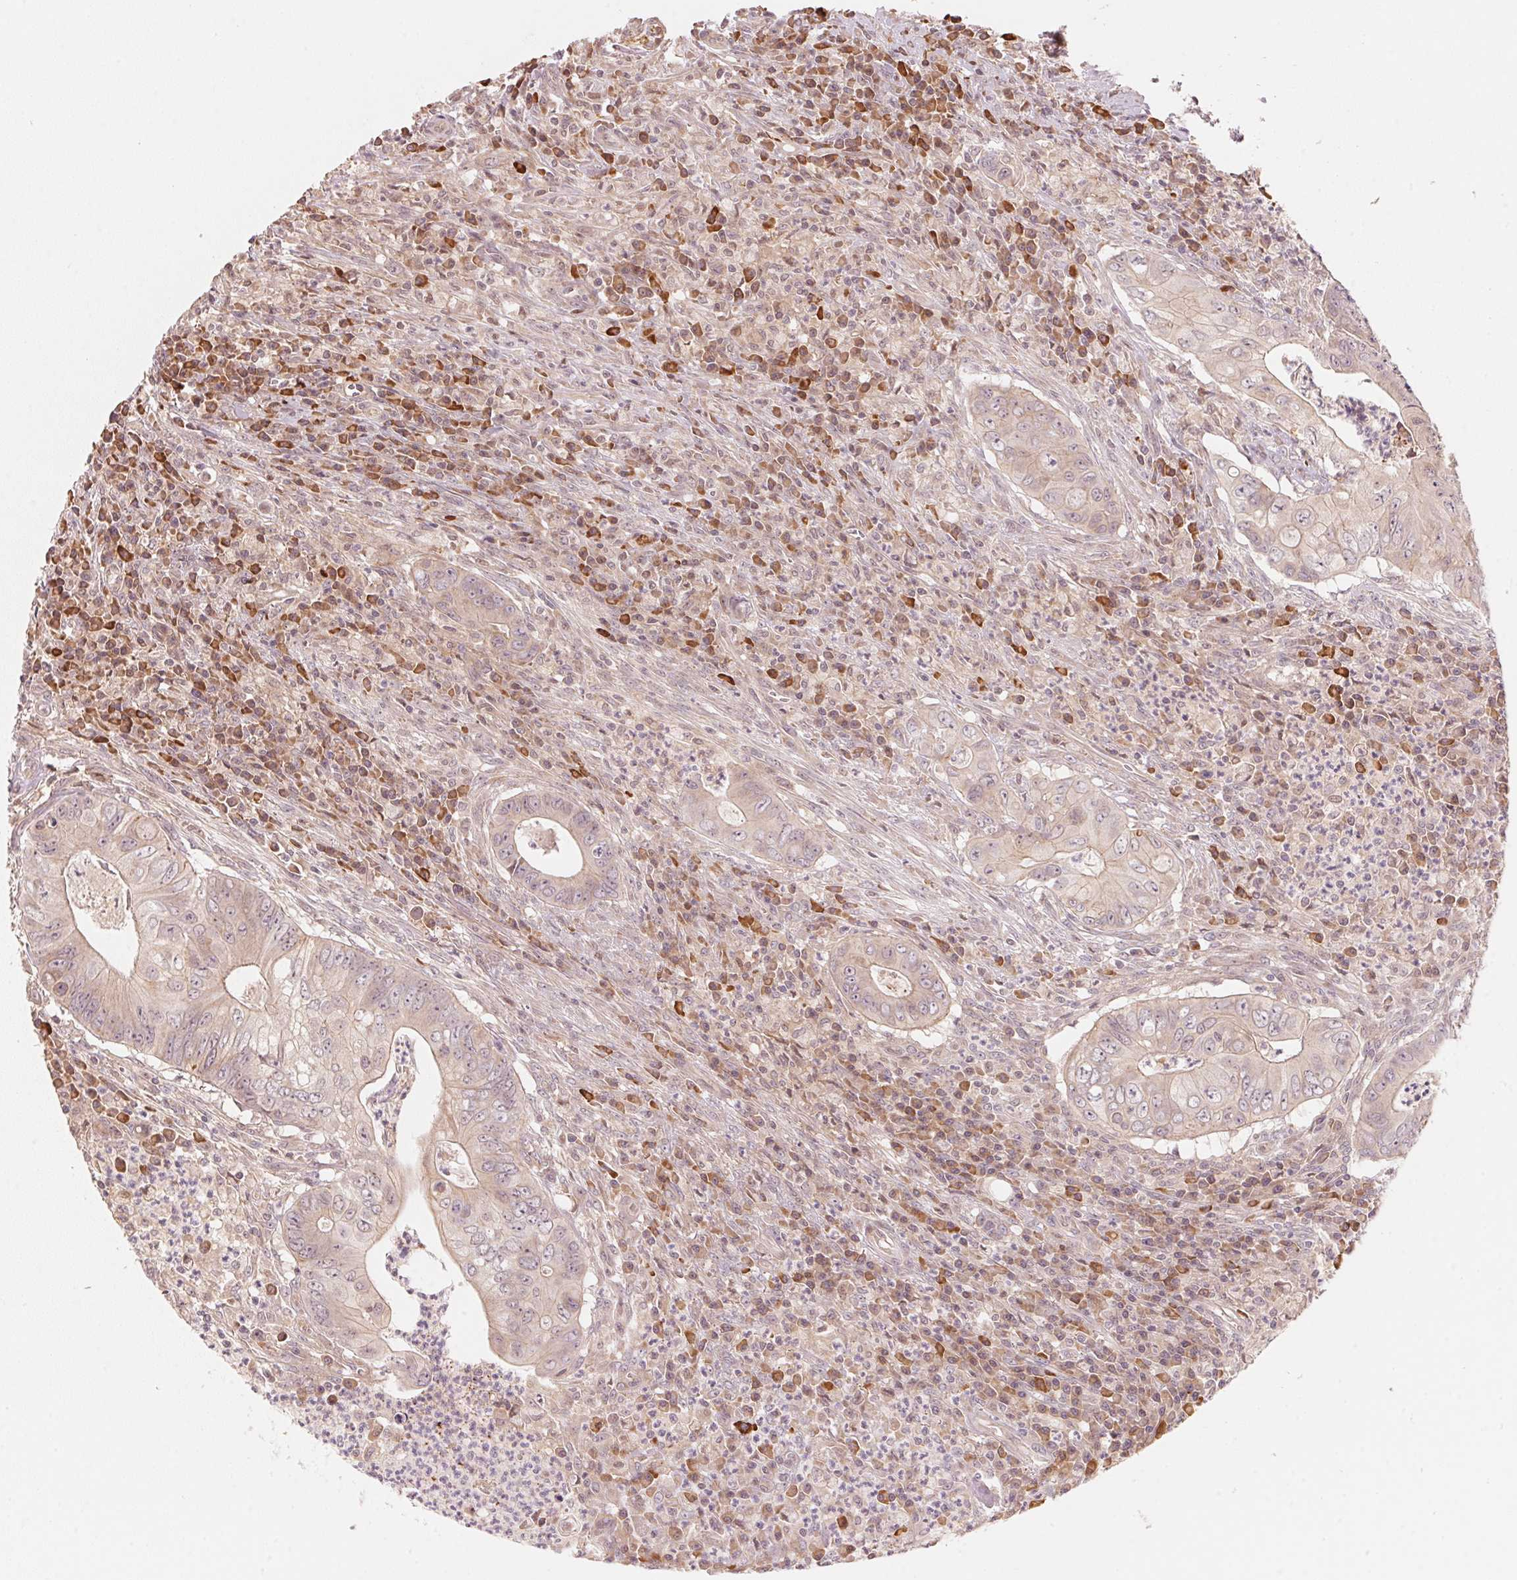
{"staining": {"intensity": "weak", "quantity": "<25%", "location": "cytoplasmic/membranous"}, "tissue": "colorectal cancer", "cell_type": "Tumor cells", "image_type": "cancer", "snomed": [{"axis": "morphology", "description": "Adenocarcinoma, NOS"}, {"axis": "topography", "description": "Colon"}], "caption": "Immunohistochemistry of human colorectal cancer (adenocarcinoma) shows no expression in tumor cells.", "gene": "PRKN", "patient": {"sex": "female", "age": 74}}